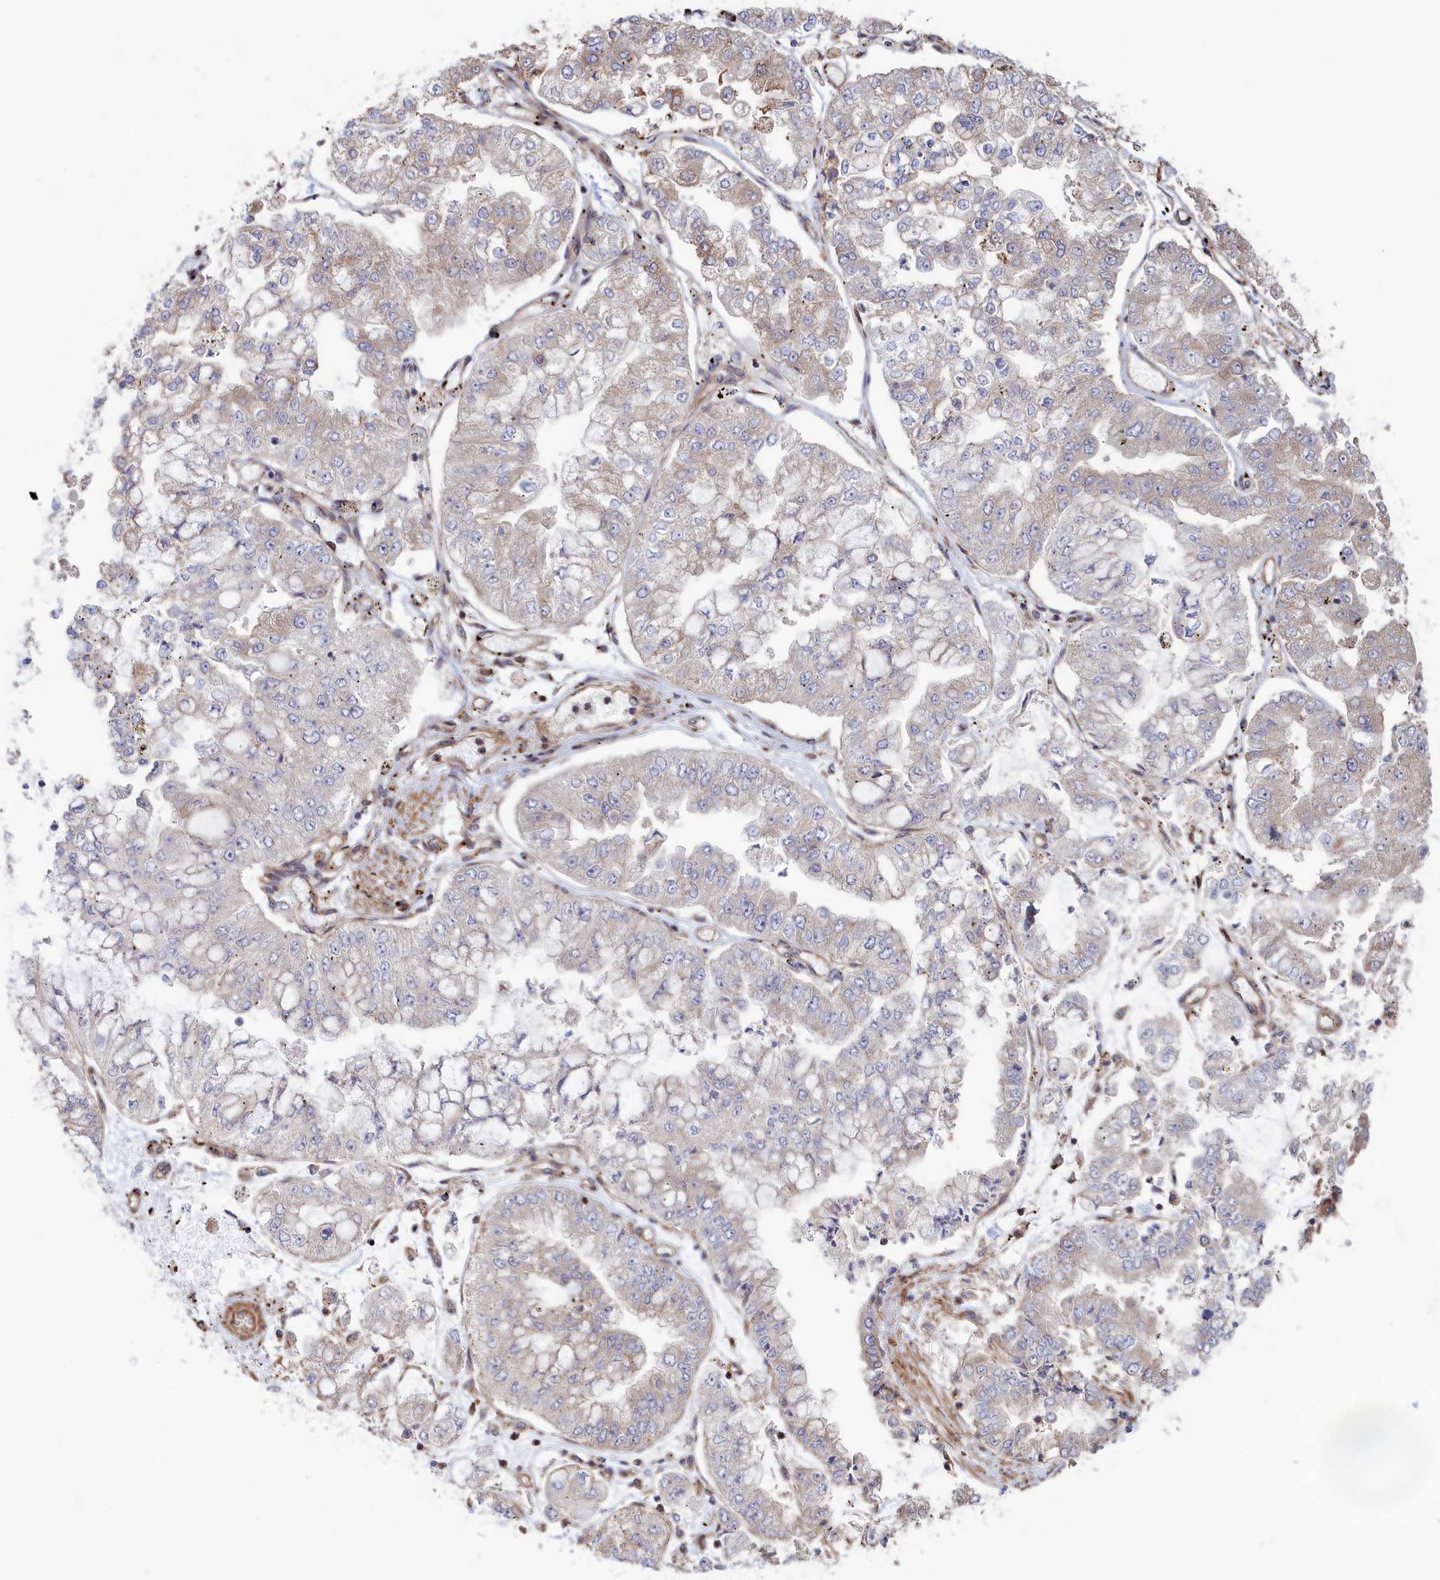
{"staining": {"intensity": "weak", "quantity": "<25%", "location": "cytoplasmic/membranous"}, "tissue": "stomach cancer", "cell_type": "Tumor cells", "image_type": "cancer", "snomed": [{"axis": "morphology", "description": "Adenocarcinoma, NOS"}, {"axis": "topography", "description": "Stomach"}], "caption": "This is an IHC histopathology image of human stomach cancer. There is no positivity in tumor cells.", "gene": "RILPL1", "patient": {"sex": "male", "age": 76}}